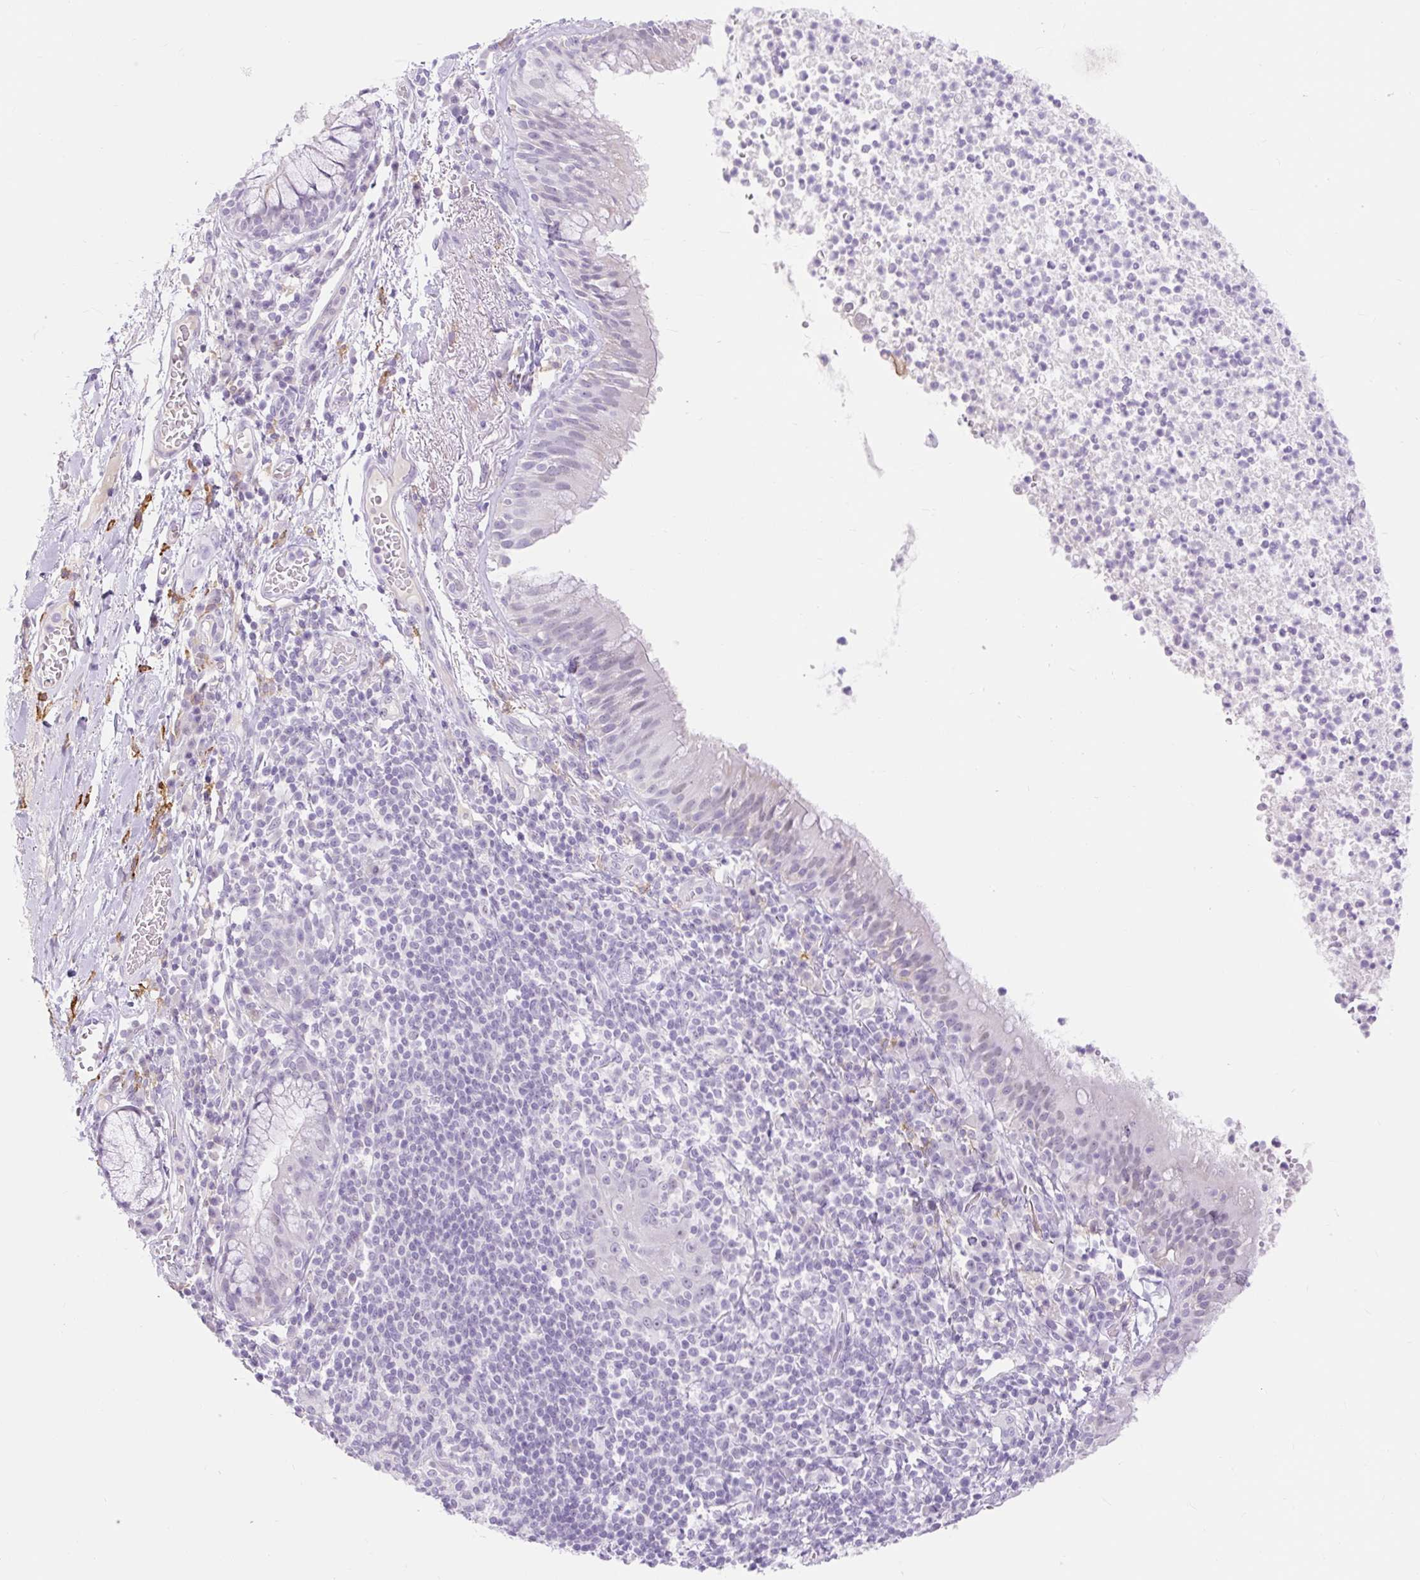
{"staining": {"intensity": "negative", "quantity": "none", "location": "none"}, "tissue": "bronchus", "cell_type": "Respiratory epithelial cells", "image_type": "normal", "snomed": [{"axis": "morphology", "description": "Normal tissue, NOS"}, {"axis": "topography", "description": "Cartilage tissue"}, {"axis": "topography", "description": "Bronchus"}], "caption": "The micrograph exhibits no significant positivity in respiratory epithelial cells of bronchus.", "gene": "SIGLEC1", "patient": {"sex": "male", "age": 56}}